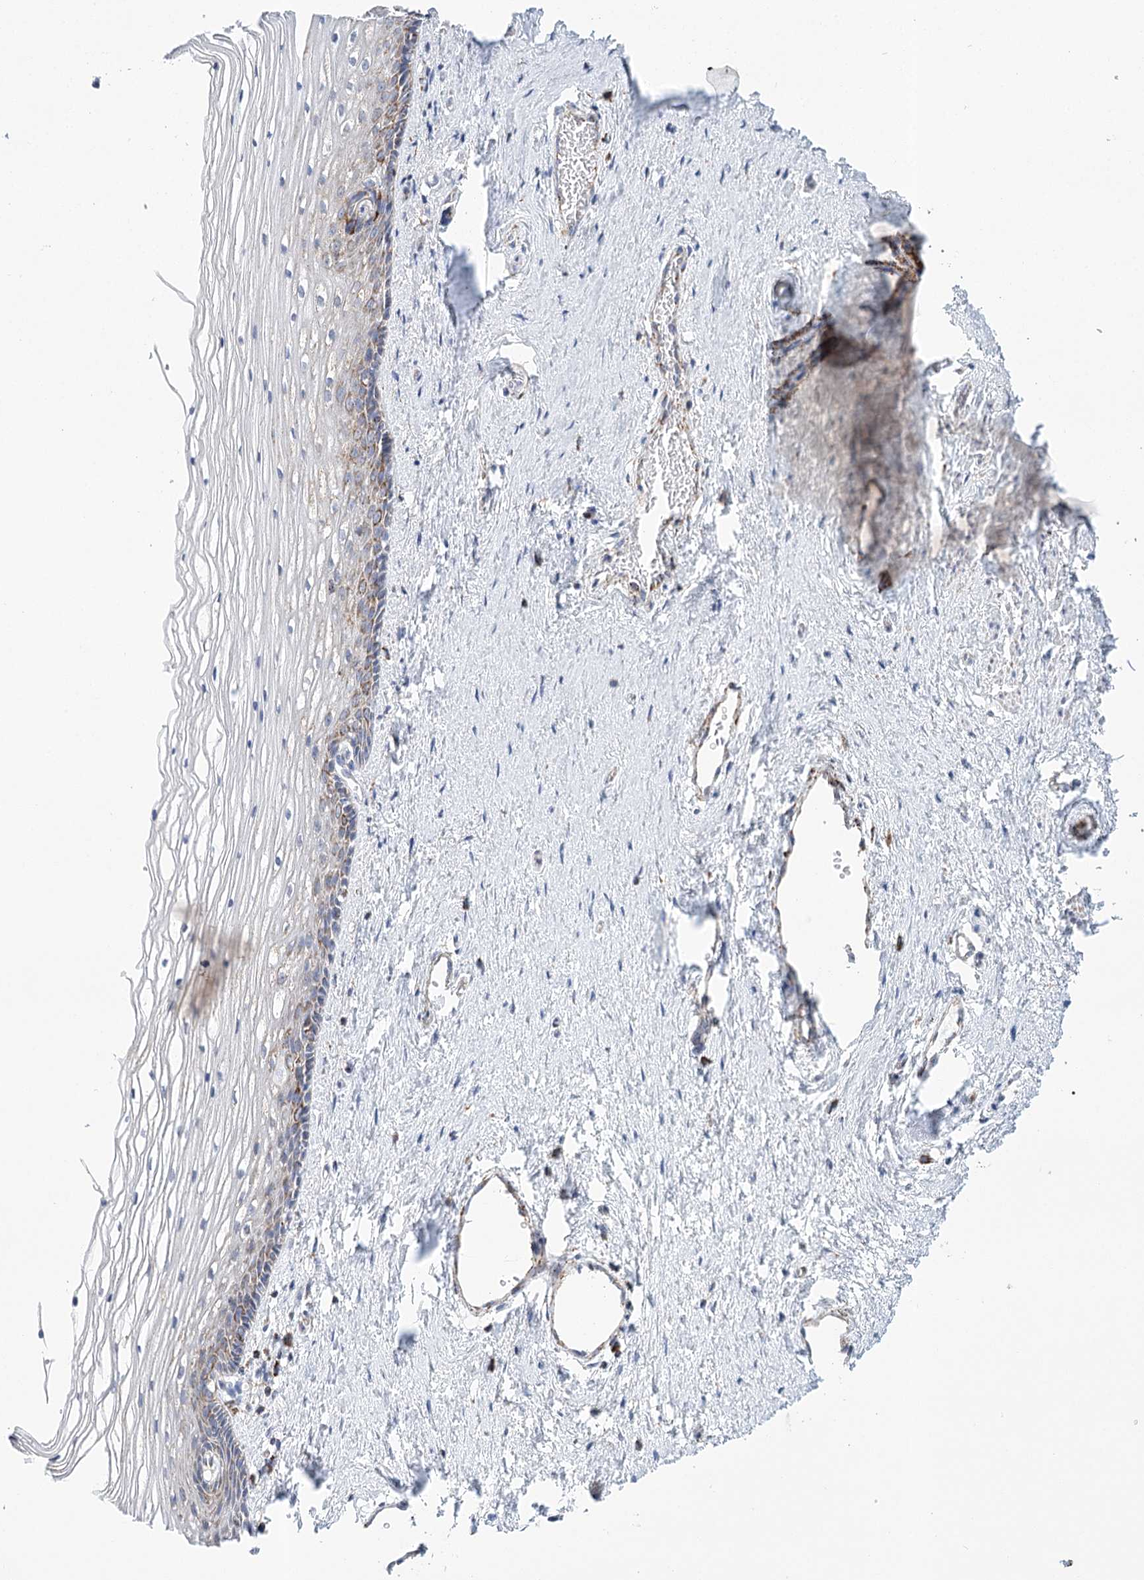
{"staining": {"intensity": "moderate", "quantity": "<25%", "location": "cytoplasmic/membranous"}, "tissue": "vagina", "cell_type": "Squamous epithelial cells", "image_type": "normal", "snomed": [{"axis": "morphology", "description": "Normal tissue, NOS"}, {"axis": "topography", "description": "Vagina"}], "caption": "Immunohistochemistry (DAB) staining of normal human vagina reveals moderate cytoplasmic/membranous protein staining in approximately <25% of squamous epithelial cells. Immunohistochemistry stains the protein of interest in brown and the nuclei are stained blue.", "gene": "LSS", "patient": {"sex": "female", "age": 46}}